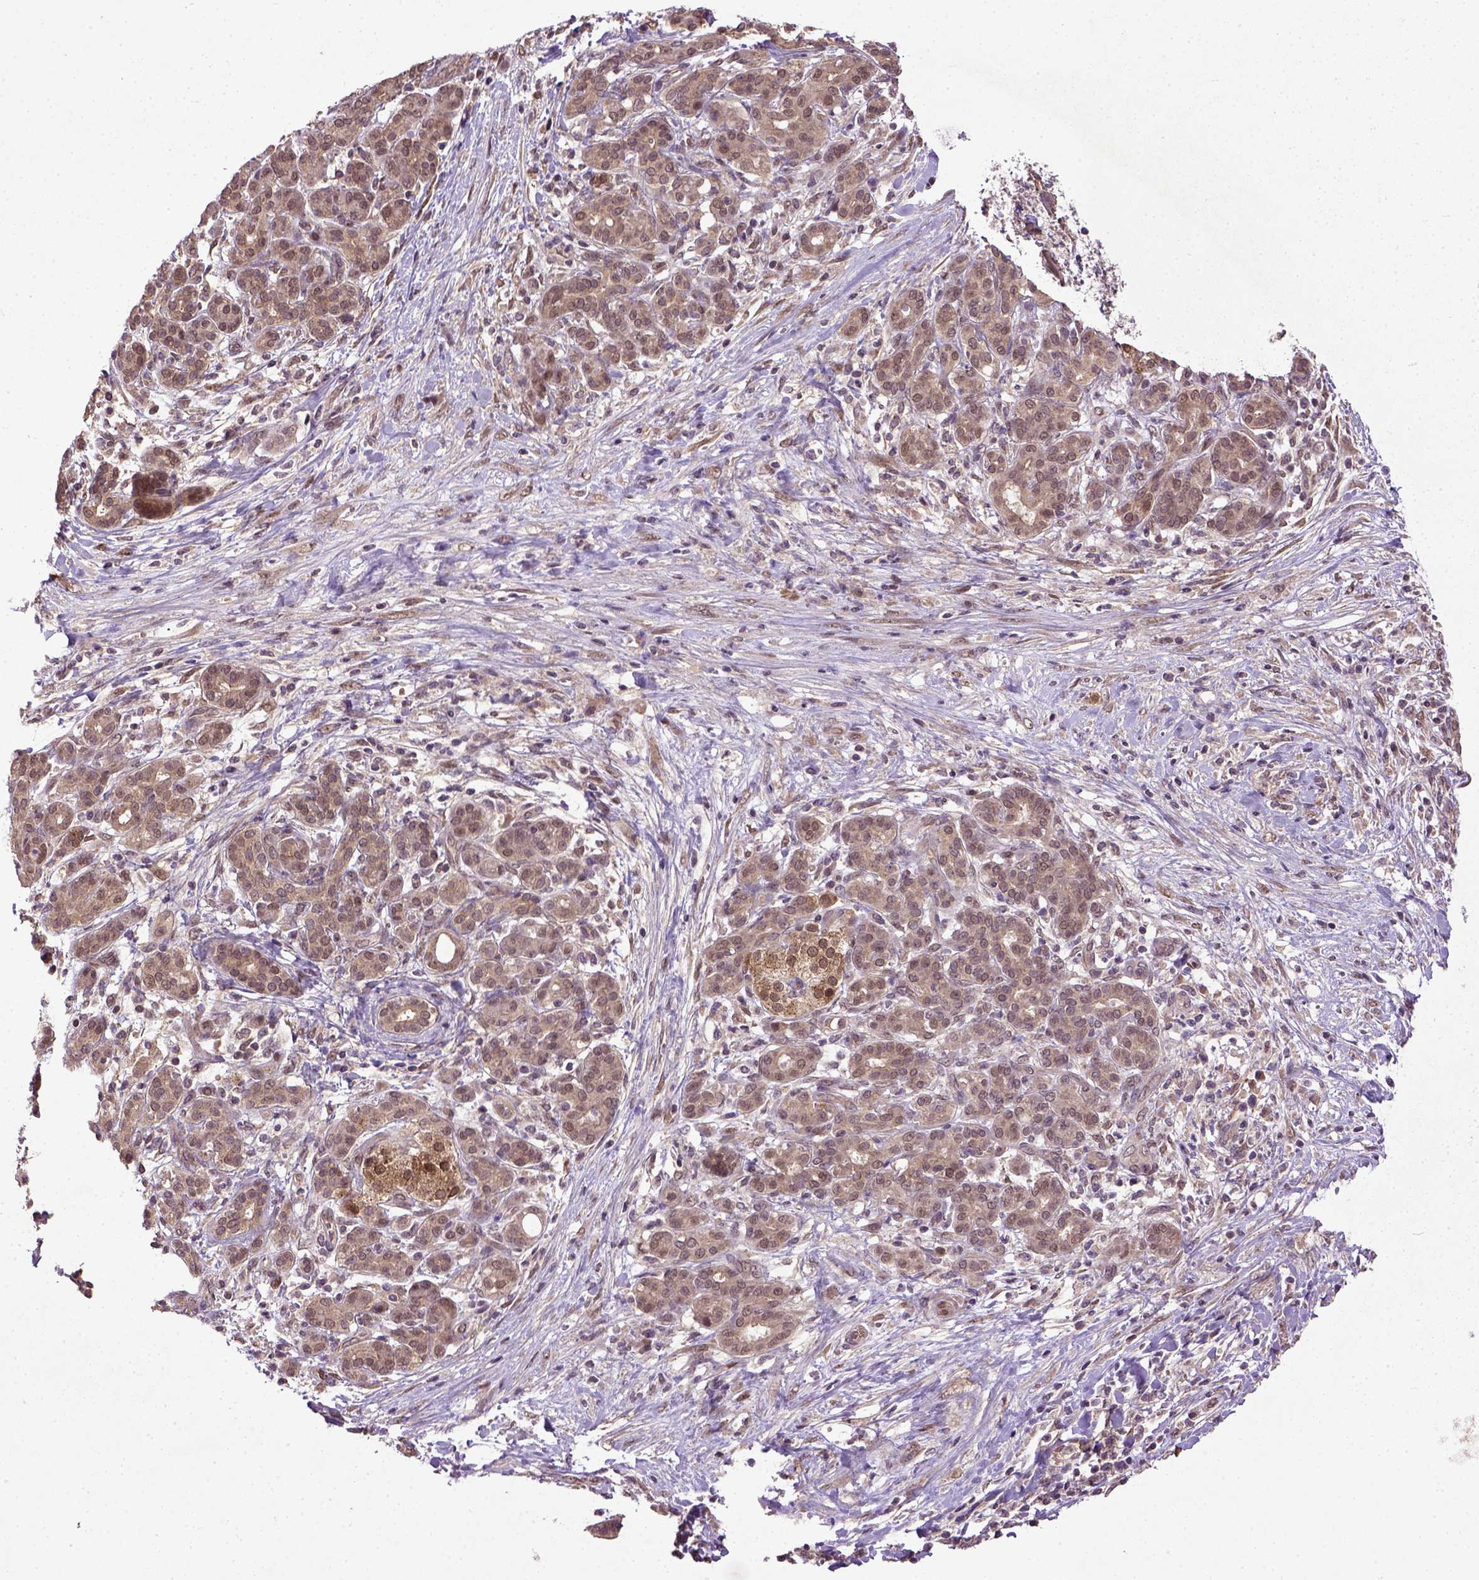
{"staining": {"intensity": "moderate", "quantity": ">75%", "location": "cytoplasmic/membranous,nuclear"}, "tissue": "pancreatic cancer", "cell_type": "Tumor cells", "image_type": "cancer", "snomed": [{"axis": "morphology", "description": "Adenocarcinoma, NOS"}, {"axis": "topography", "description": "Pancreas"}], "caption": "Pancreatic cancer stained with immunohistochemistry demonstrates moderate cytoplasmic/membranous and nuclear expression in about >75% of tumor cells.", "gene": "UBA3", "patient": {"sex": "male", "age": 44}}